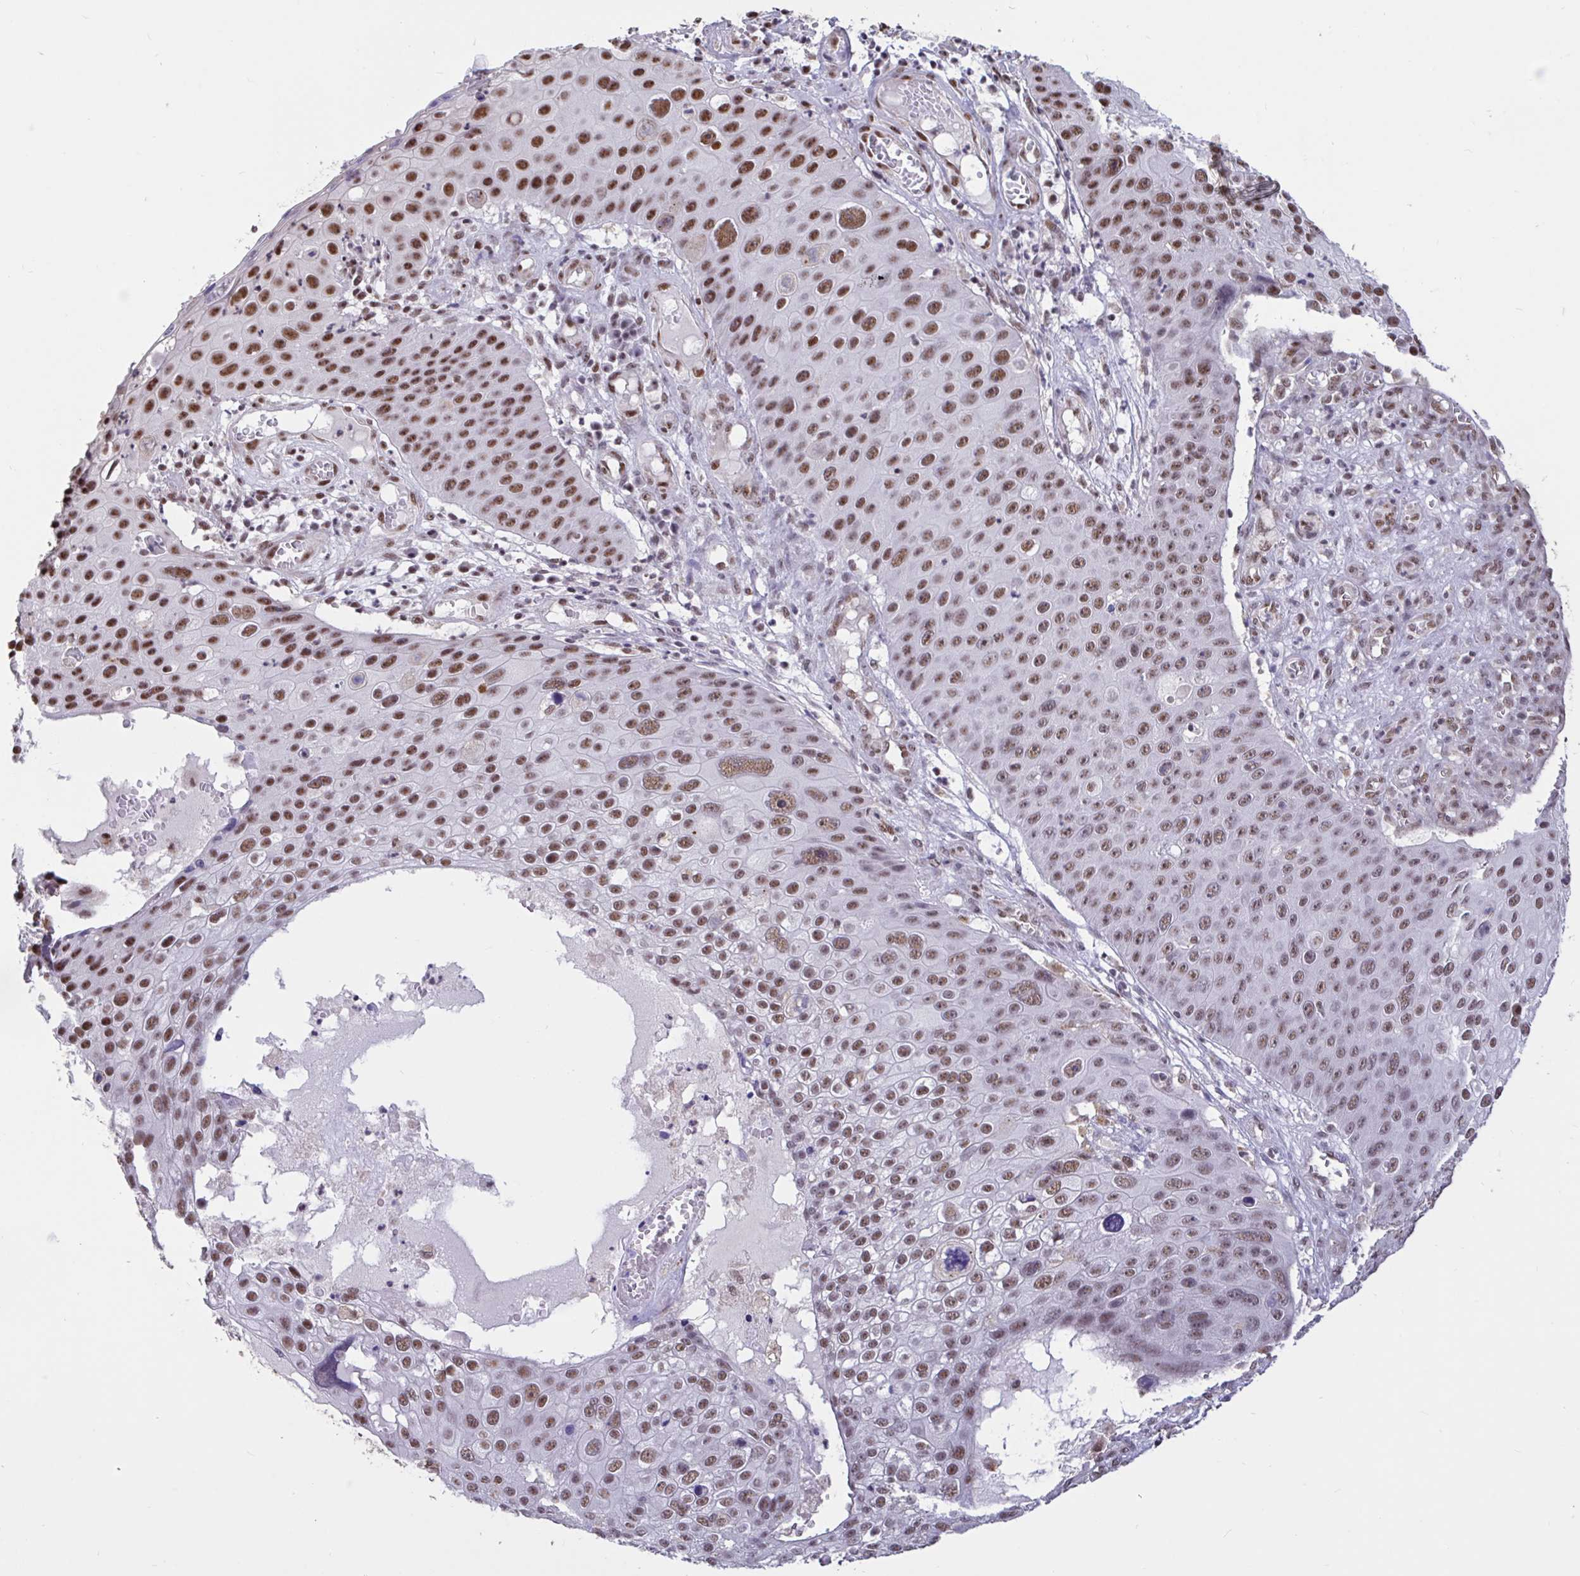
{"staining": {"intensity": "moderate", "quantity": ">75%", "location": "nuclear"}, "tissue": "skin cancer", "cell_type": "Tumor cells", "image_type": "cancer", "snomed": [{"axis": "morphology", "description": "Squamous cell carcinoma, NOS"}, {"axis": "topography", "description": "Skin"}], "caption": "High-magnification brightfield microscopy of skin cancer stained with DAB (3,3'-diaminobenzidine) (brown) and counterstained with hematoxylin (blue). tumor cells exhibit moderate nuclear staining is seen in about>75% of cells.", "gene": "DDX39A", "patient": {"sex": "male", "age": 71}}